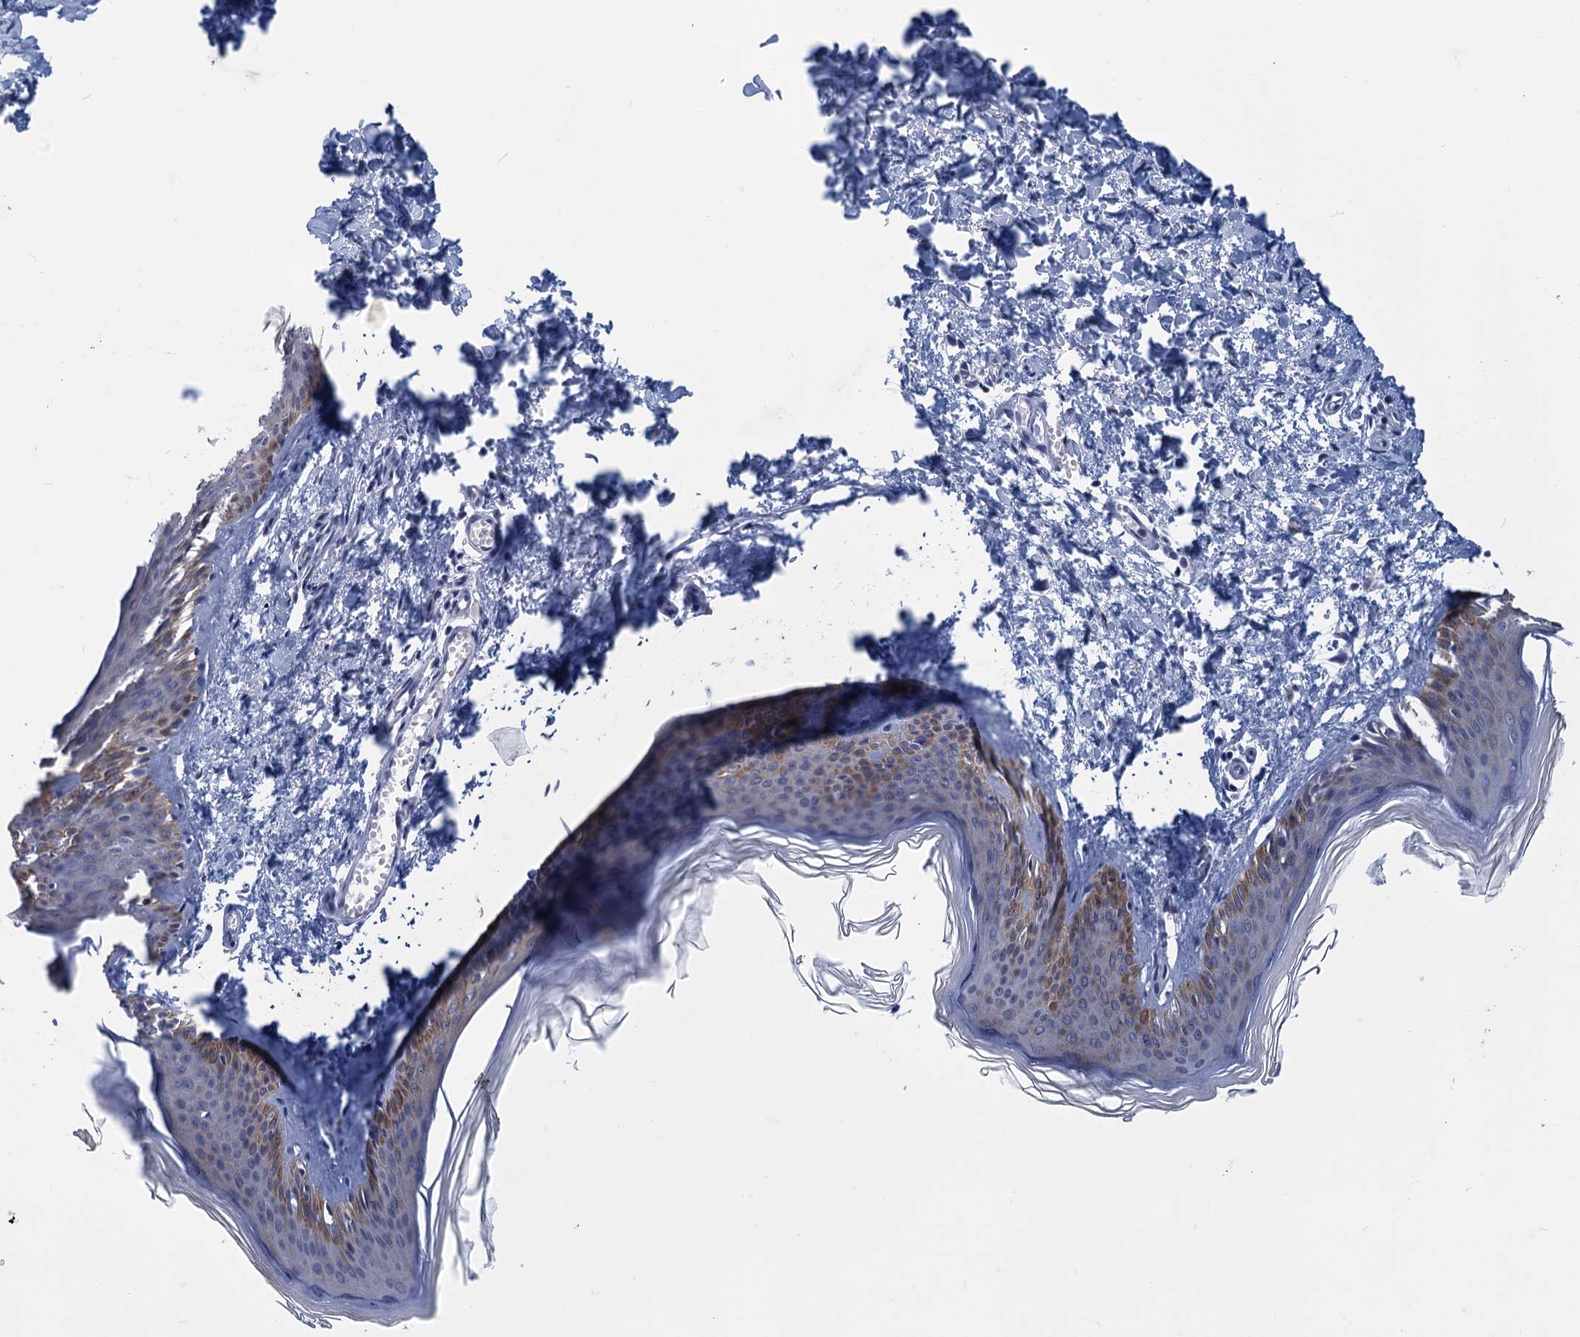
{"staining": {"intensity": "negative", "quantity": "none", "location": "none"}, "tissue": "skin", "cell_type": "Fibroblasts", "image_type": "normal", "snomed": [{"axis": "morphology", "description": "Normal tissue, NOS"}, {"axis": "topography", "description": "Skin"}], "caption": "IHC of benign human skin demonstrates no staining in fibroblasts. The staining is performed using DAB brown chromogen with nuclei counter-stained in using hematoxylin.", "gene": "GINS3", "patient": {"sex": "female", "age": 27}}